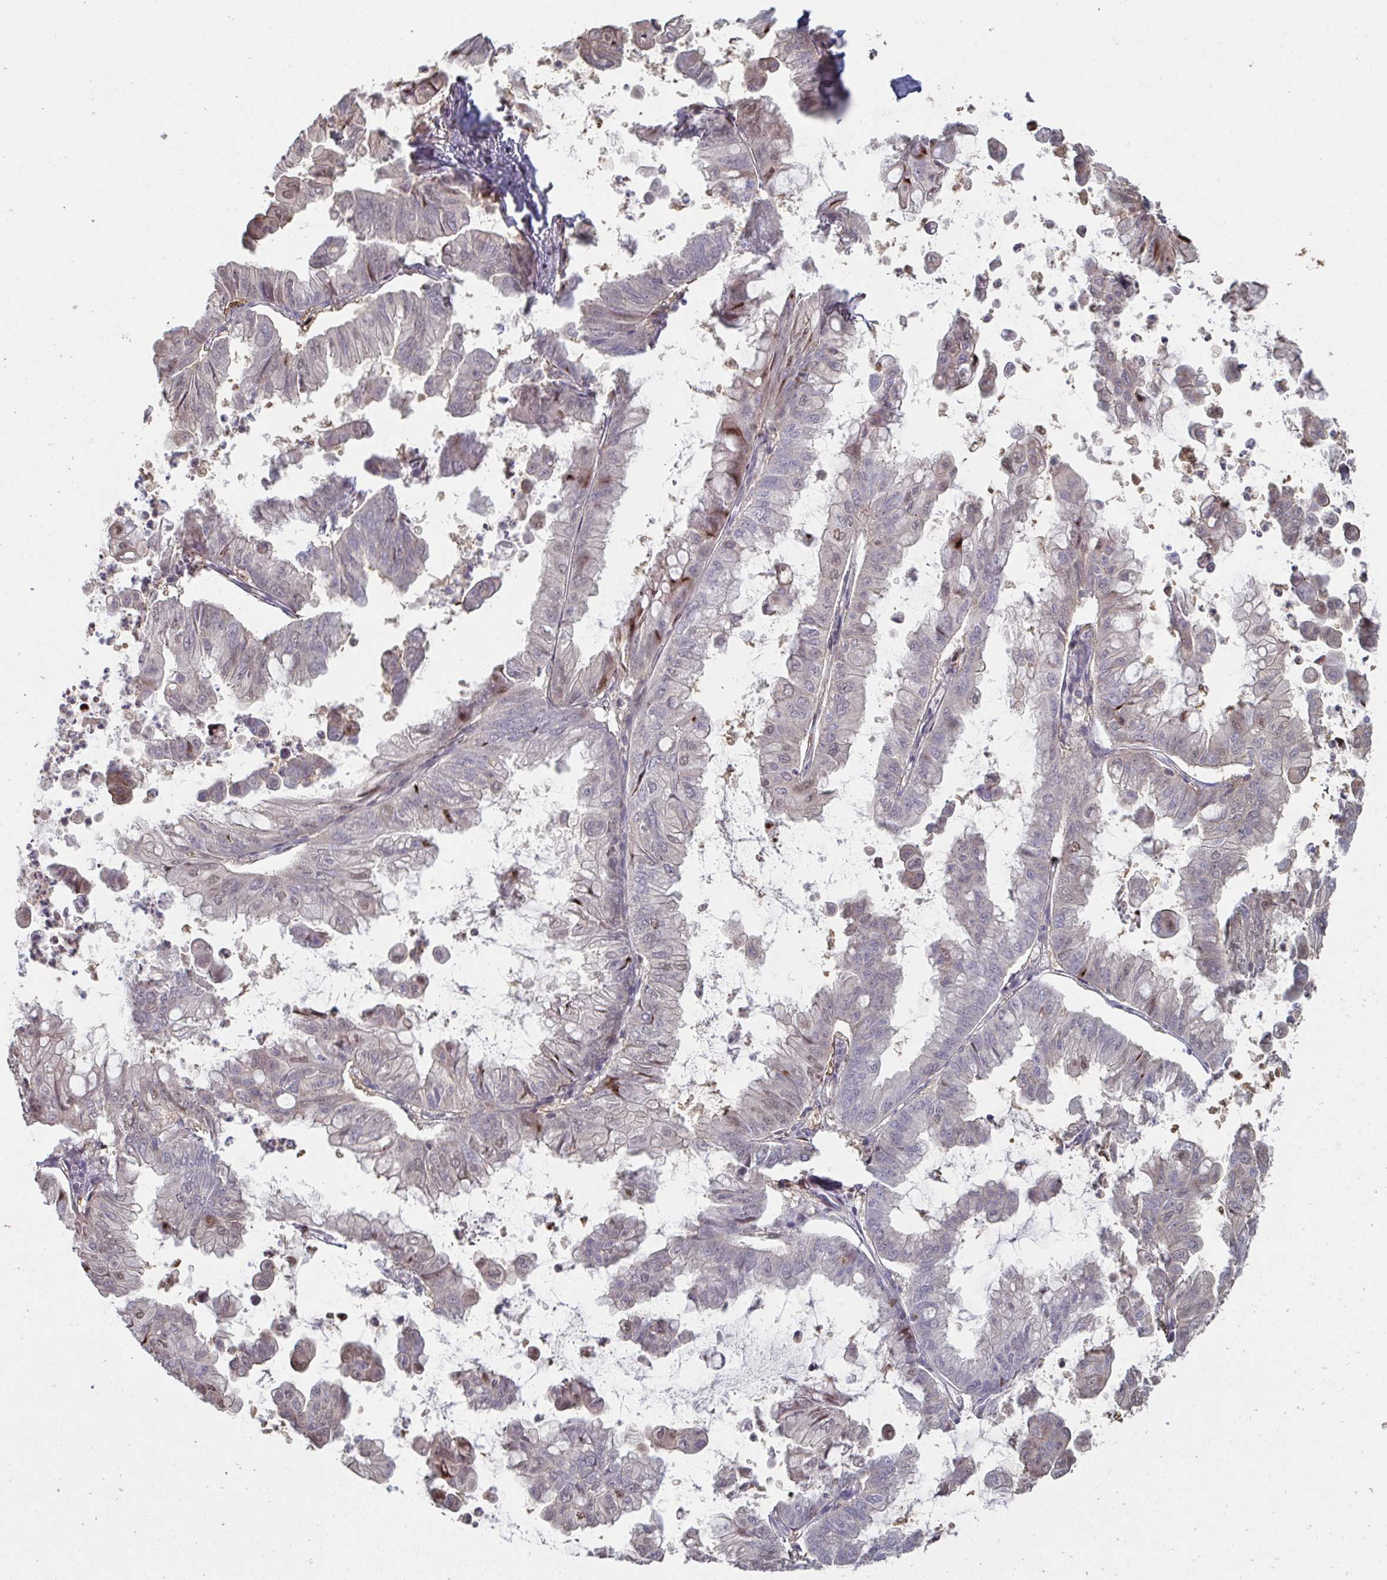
{"staining": {"intensity": "moderate", "quantity": "<25%", "location": "nuclear"}, "tissue": "stomach cancer", "cell_type": "Tumor cells", "image_type": "cancer", "snomed": [{"axis": "morphology", "description": "Adenocarcinoma, NOS"}, {"axis": "topography", "description": "Stomach, upper"}], "caption": "Protein staining reveals moderate nuclear staining in about <25% of tumor cells in stomach cancer.", "gene": "ACD", "patient": {"sex": "male", "age": 80}}